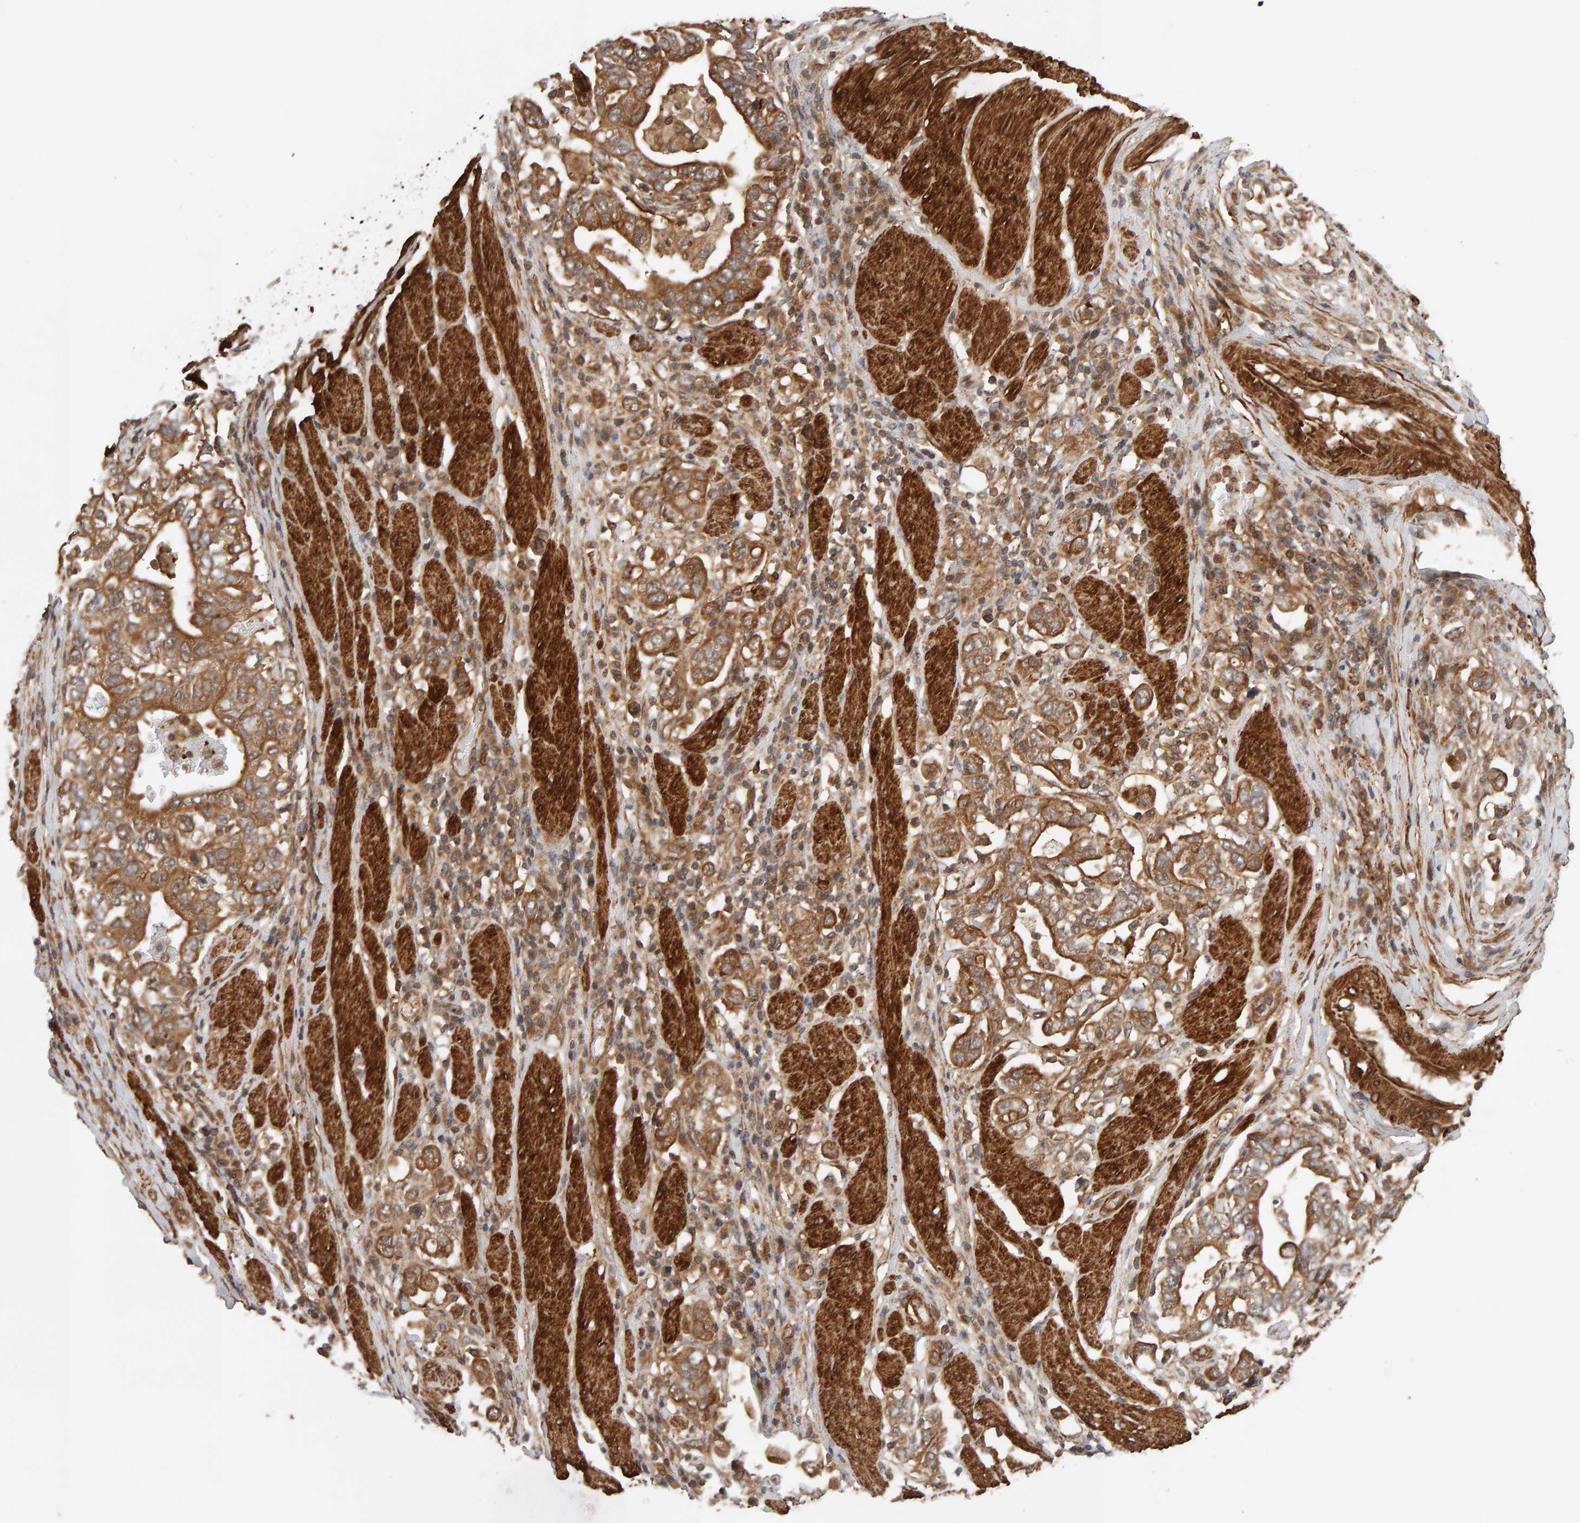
{"staining": {"intensity": "moderate", "quantity": ">75%", "location": "cytoplasmic/membranous"}, "tissue": "stomach cancer", "cell_type": "Tumor cells", "image_type": "cancer", "snomed": [{"axis": "morphology", "description": "Adenocarcinoma, NOS"}, {"axis": "topography", "description": "Stomach, upper"}], "caption": "This micrograph exhibits stomach cancer (adenocarcinoma) stained with immunohistochemistry (IHC) to label a protein in brown. The cytoplasmic/membranous of tumor cells show moderate positivity for the protein. Nuclei are counter-stained blue.", "gene": "SYNRG", "patient": {"sex": "male", "age": 62}}